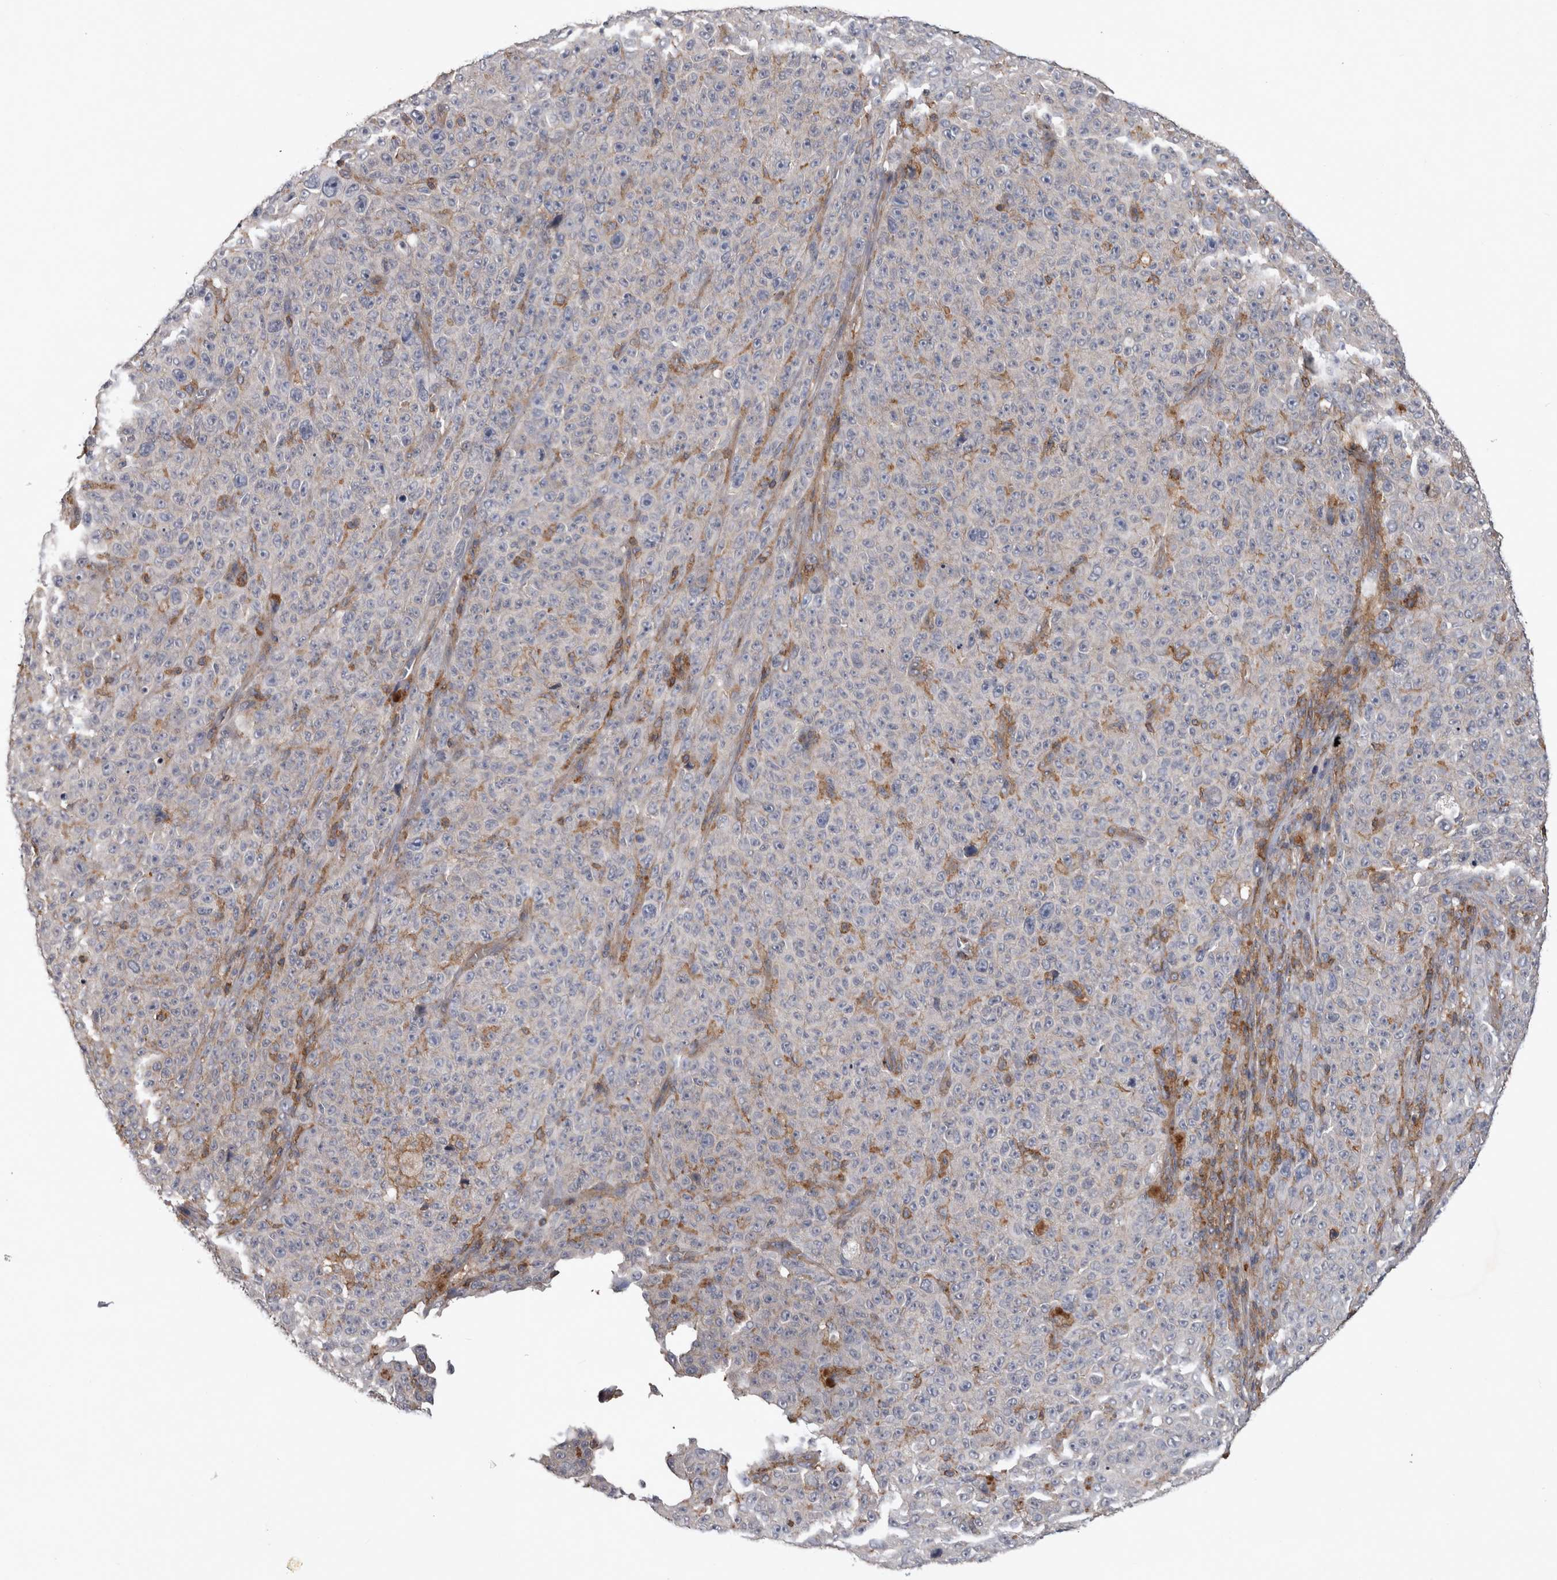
{"staining": {"intensity": "negative", "quantity": "none", "location": "none"}, "tissue": "melanoma", "cell_type": "Tumor cells", "image_type": "cancer", "snomed": [{"axis": "morphology", "description": "Malignant melanoma, NOS"}, {"axis": "topography", "description": "Skin"}], "caption": "DAB (3,3'-diaminobenzidine) immunohistochemical staining of melanoma demonstrates no significant staining in tumor cells. The staining is performed using DAB brown chromogen with nuclei counter-stained in using hematoxylin.", "gene": "SPATA48", "patient": {"sex": "female", "age": 82}}